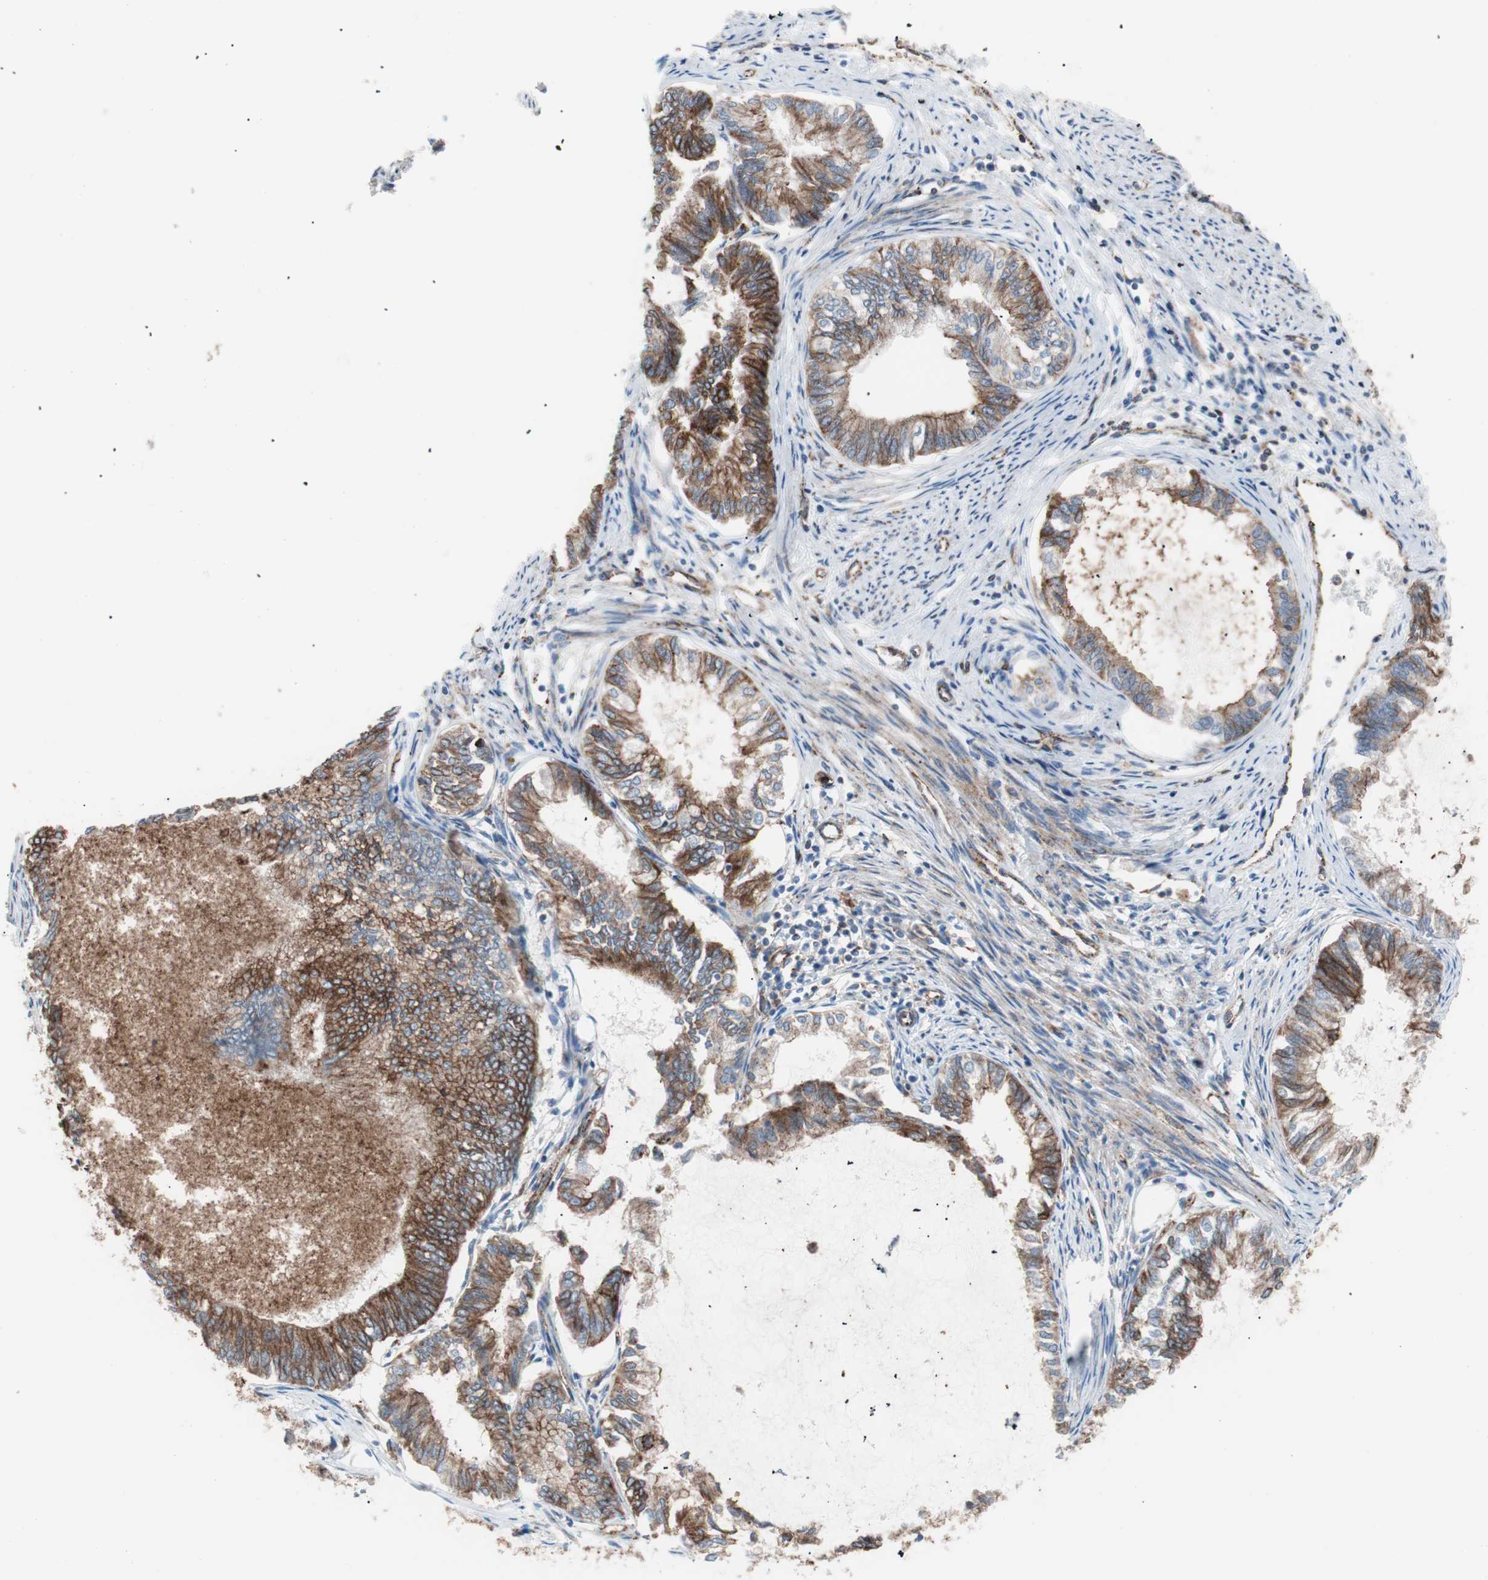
{"staining": {"intensity": "moderate", "quantity": ">75%", "location": "cytoplasmic/membranous"}, "tissue": "endometrial cancer", "cell_type": "Tumor cells", "image_type": "cancer", "snomed": [{"axis": "morphology", "description": "Adenocarcinoma, NOS"}, {"axis": "topography", "description": "Endometrium"}], "caption": "IHC staining of adenocarcinoma (endometrial), which reveals medium levels of moderate cytoplasmic/membranous staining in about >75% of tumor cells indicating moderate cytoplasmic/membranous protein expression. The staining was performed using DAB (brown) for protein detection and nuclei were counterstained in hematoxylin (blue).", "gene": "FLOT2", "patient": {"sex": "female", "age": 86}}